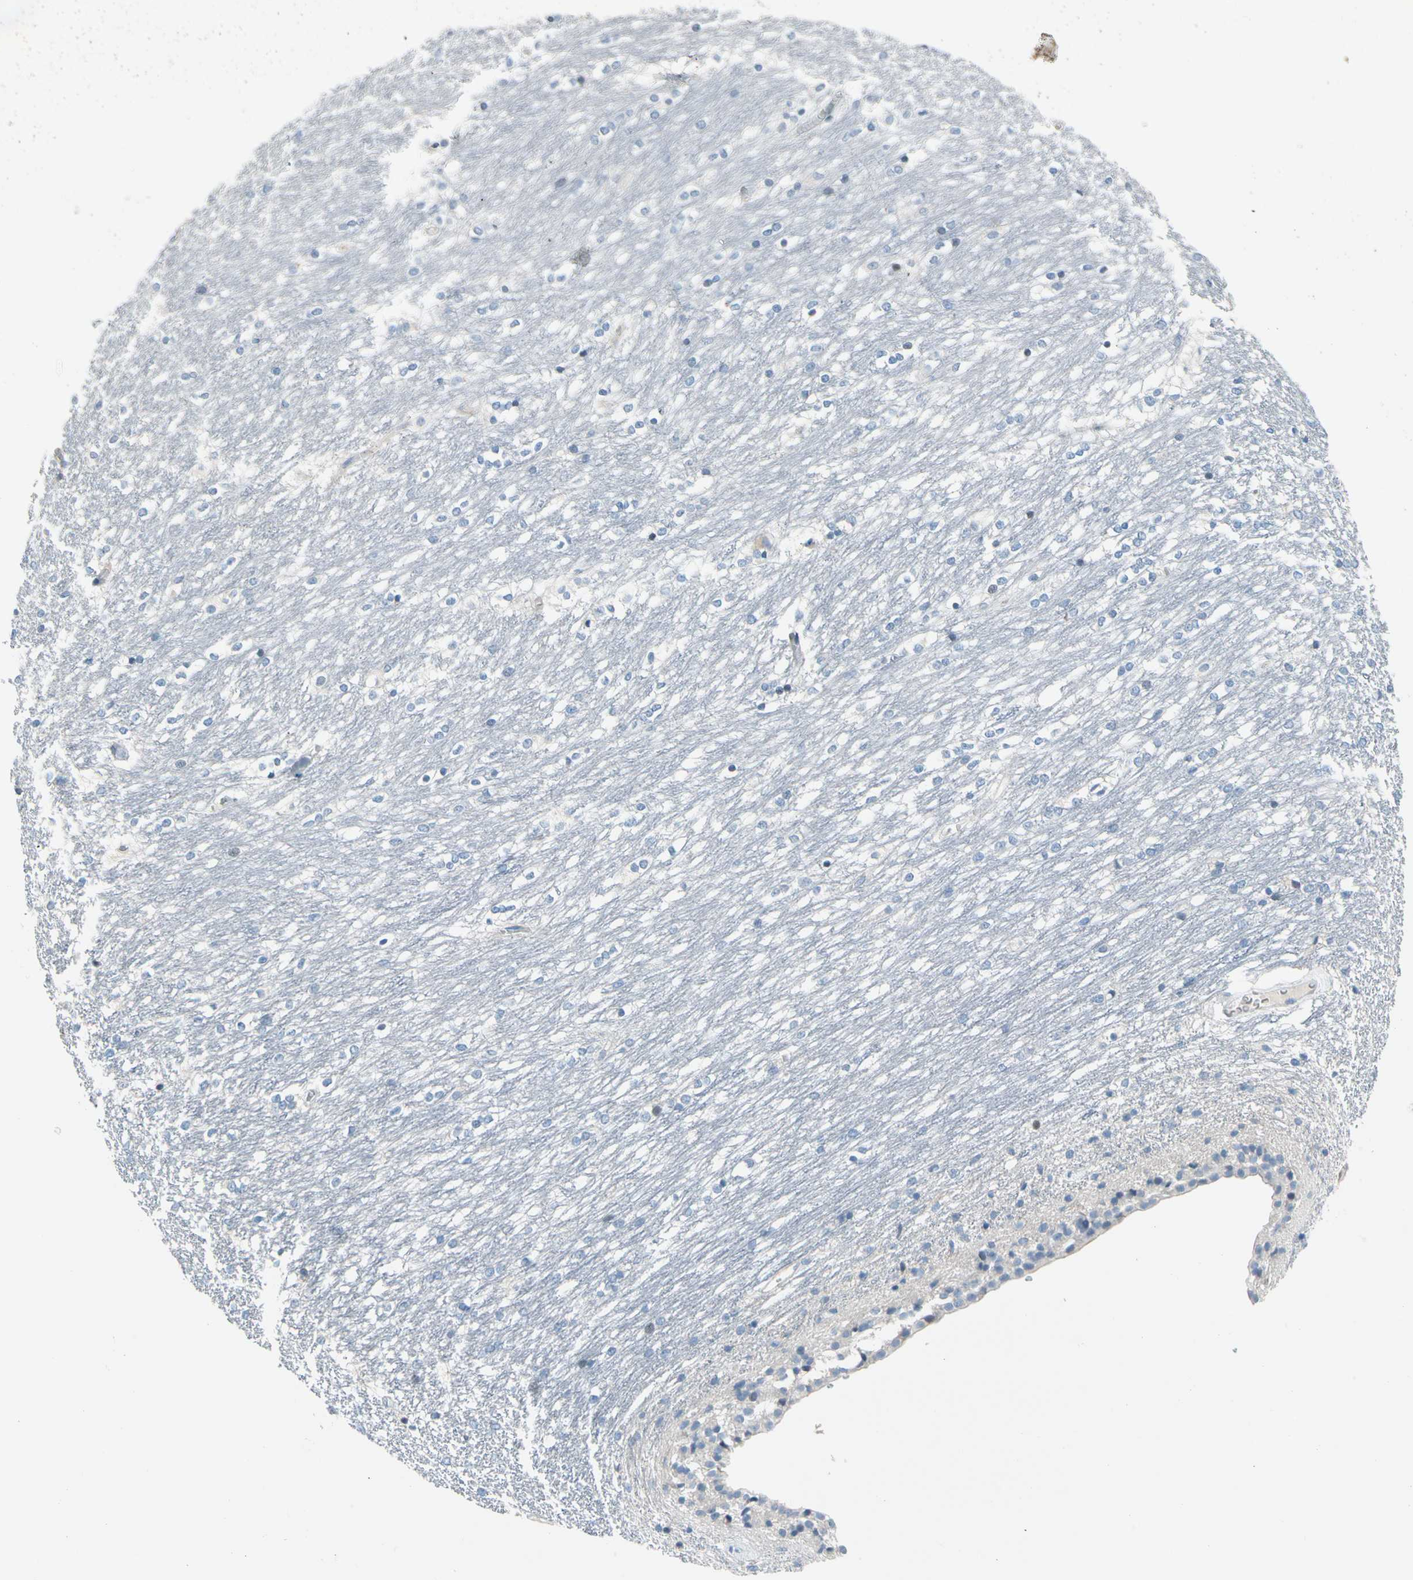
{"staining": {"intensity": "weak", "quantity": "<25%", "location": "cytoplasmic/membranous"}, "tissue": "caudate", "cell_type": "Glial cells", "image_type": "normal", "snomed": [{"axis": "morphology", "description": "Normal tissue, NOS"}, {"axis": "topography", "description": "Lateral ventricle wall"}], "caption": "This is a photomicrograph of immunohistochemistry staining of benign caudate, which shows no expression in glial cells. (DAB (3,3'-diaminobenzidine) immunohistochemistry visualized using brightfield microscopy, high magnification).", "gene": "STK40", "patient": {"sex": "female", "age": 19}}